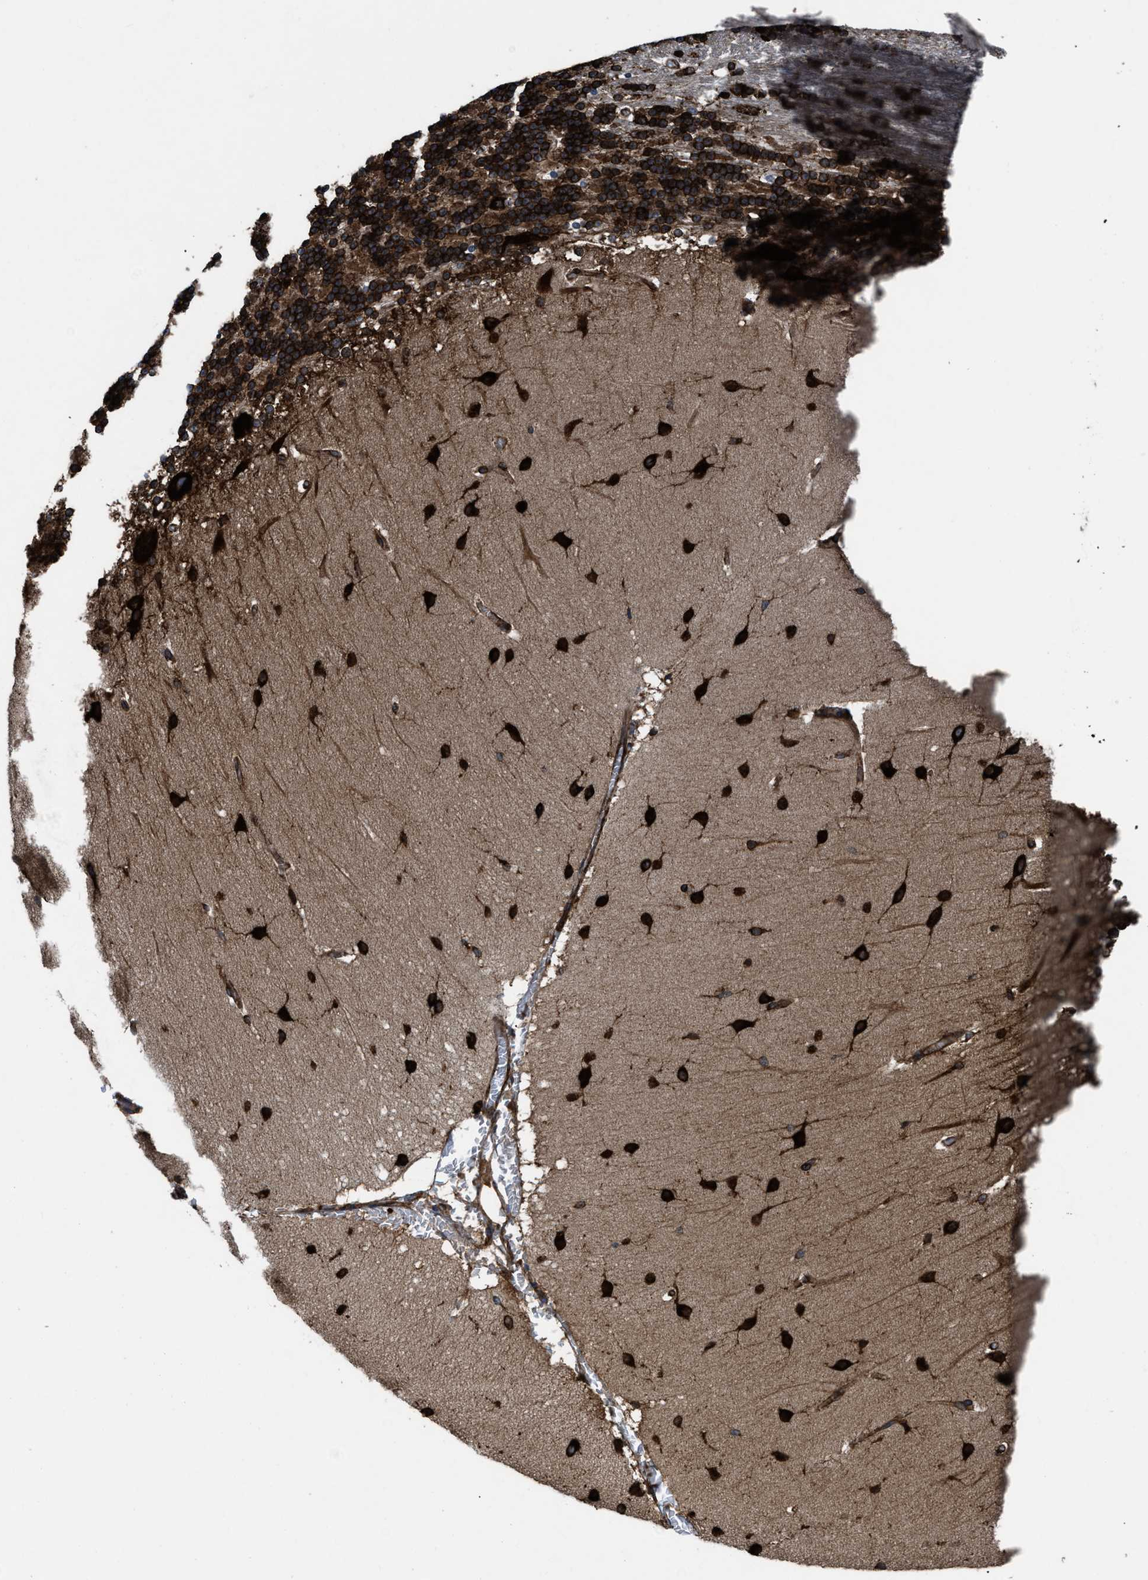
{"staining": {"intensity": "strong", "quantity": ">75%", "location": "cytoplasmic/membranous"}, "tissue": "cerebellum", "cell_type": "Cells in granular layer", "image_type": "normal", "snomed": [{"axis": "morphology", "description": "Normal tissue, NOS"}, {"axis": "topography", "description": "Cerebellum"}], "caption": "The histopathology image shows staining of benign cerebellum, revealing strong cytoplasmic/membranous protein expression (brown color) within cells in granular layer.", "gene": "CAPRIN1", "patient": {"sex": "female", "age": 19}}